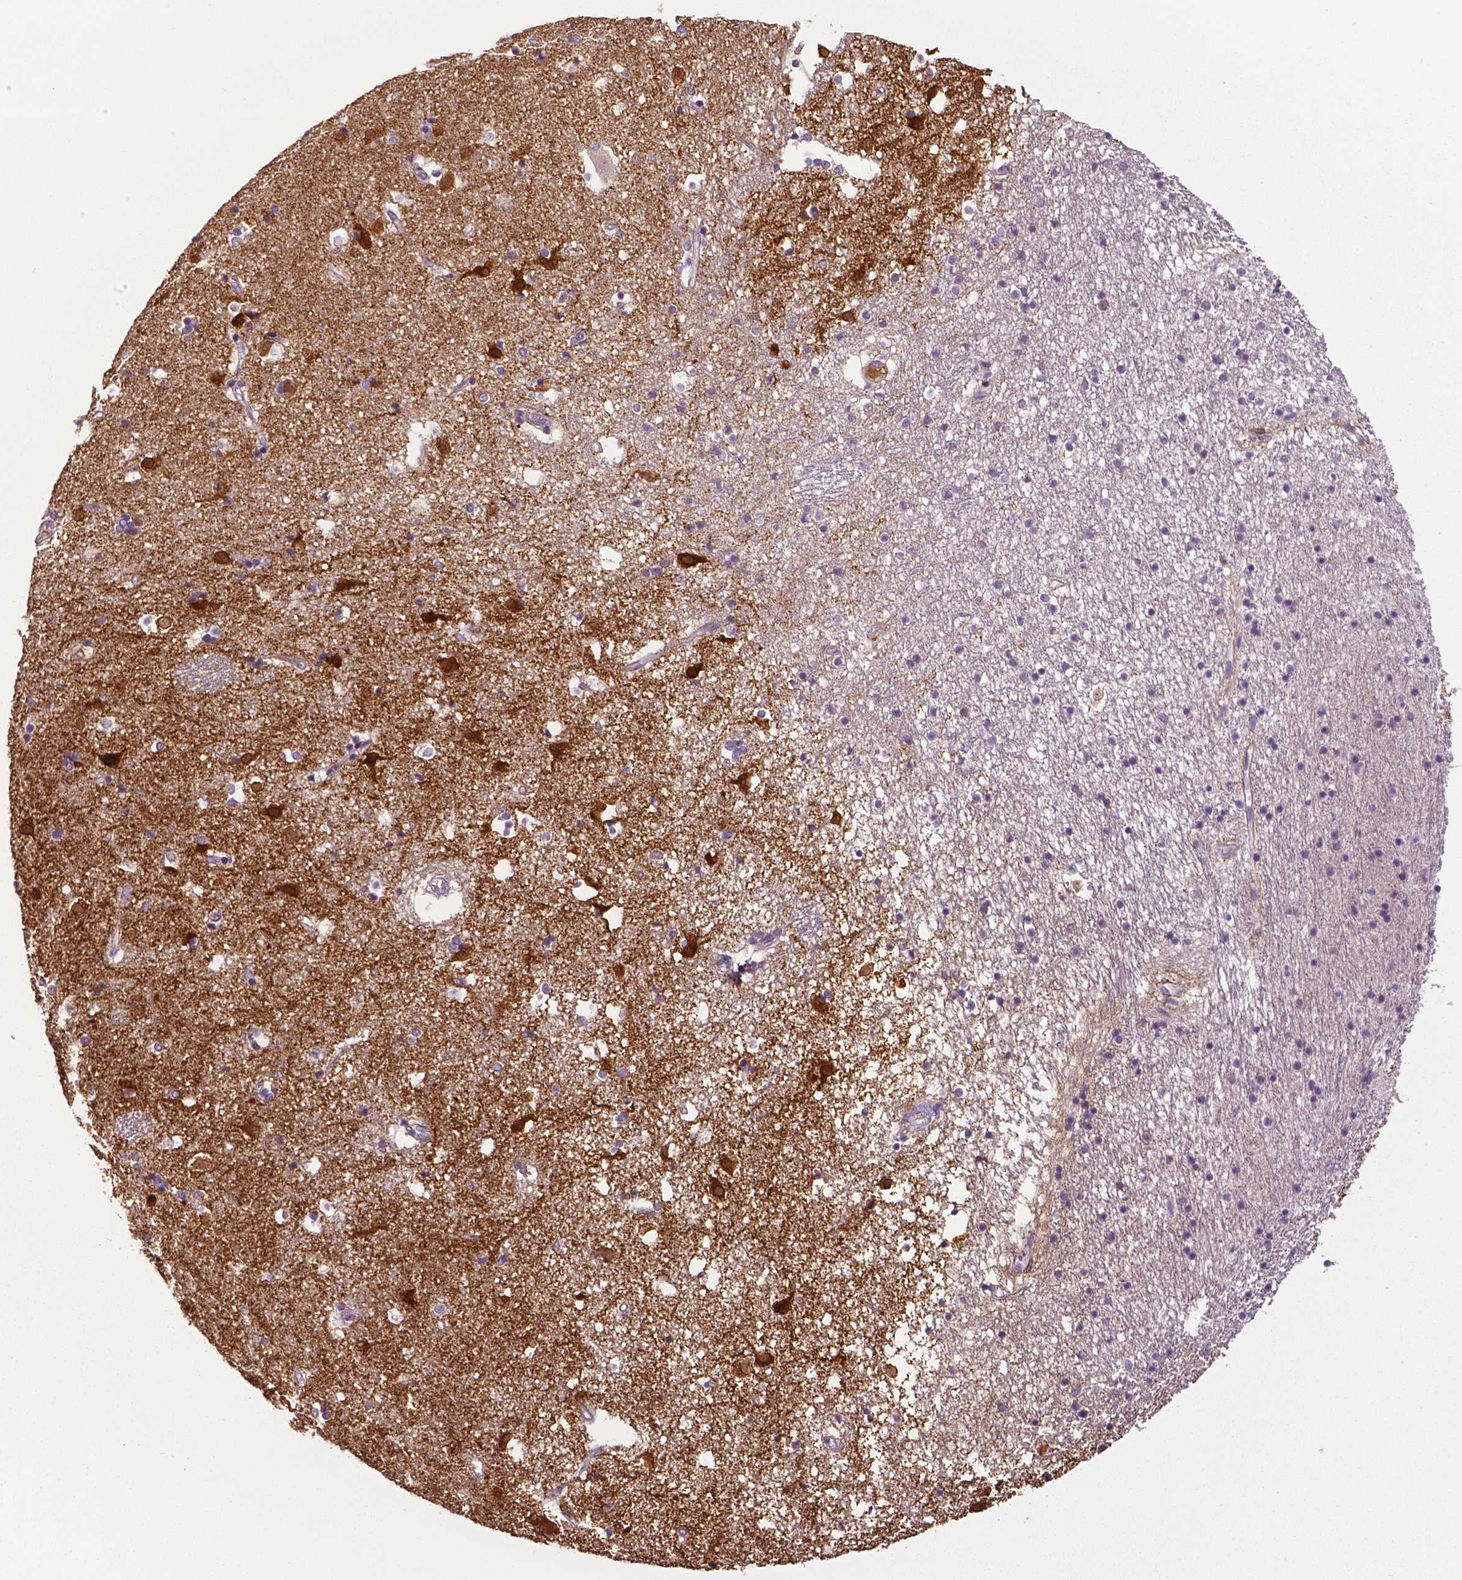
{"staining": {"intensity": "negative", "quantity": "none", "location": "none"}, "tissue": "caudate", "cell_type": "Glial cells", "image_type": "normal", "snomed": [{"axis": "morphology", "description": "Normal tissue, NOS"}, {"axis": "topography", "description": "Lateral ventricle wall"}], "caption": "IHC micrograph of unremarkable caudate: caudate stained with DAB (3,3'-diaminobenzidine) exhibits no significant protein expression in glial cells.", "gene": "PTPN5", "patient": {"sex": "female", "age": 71}}